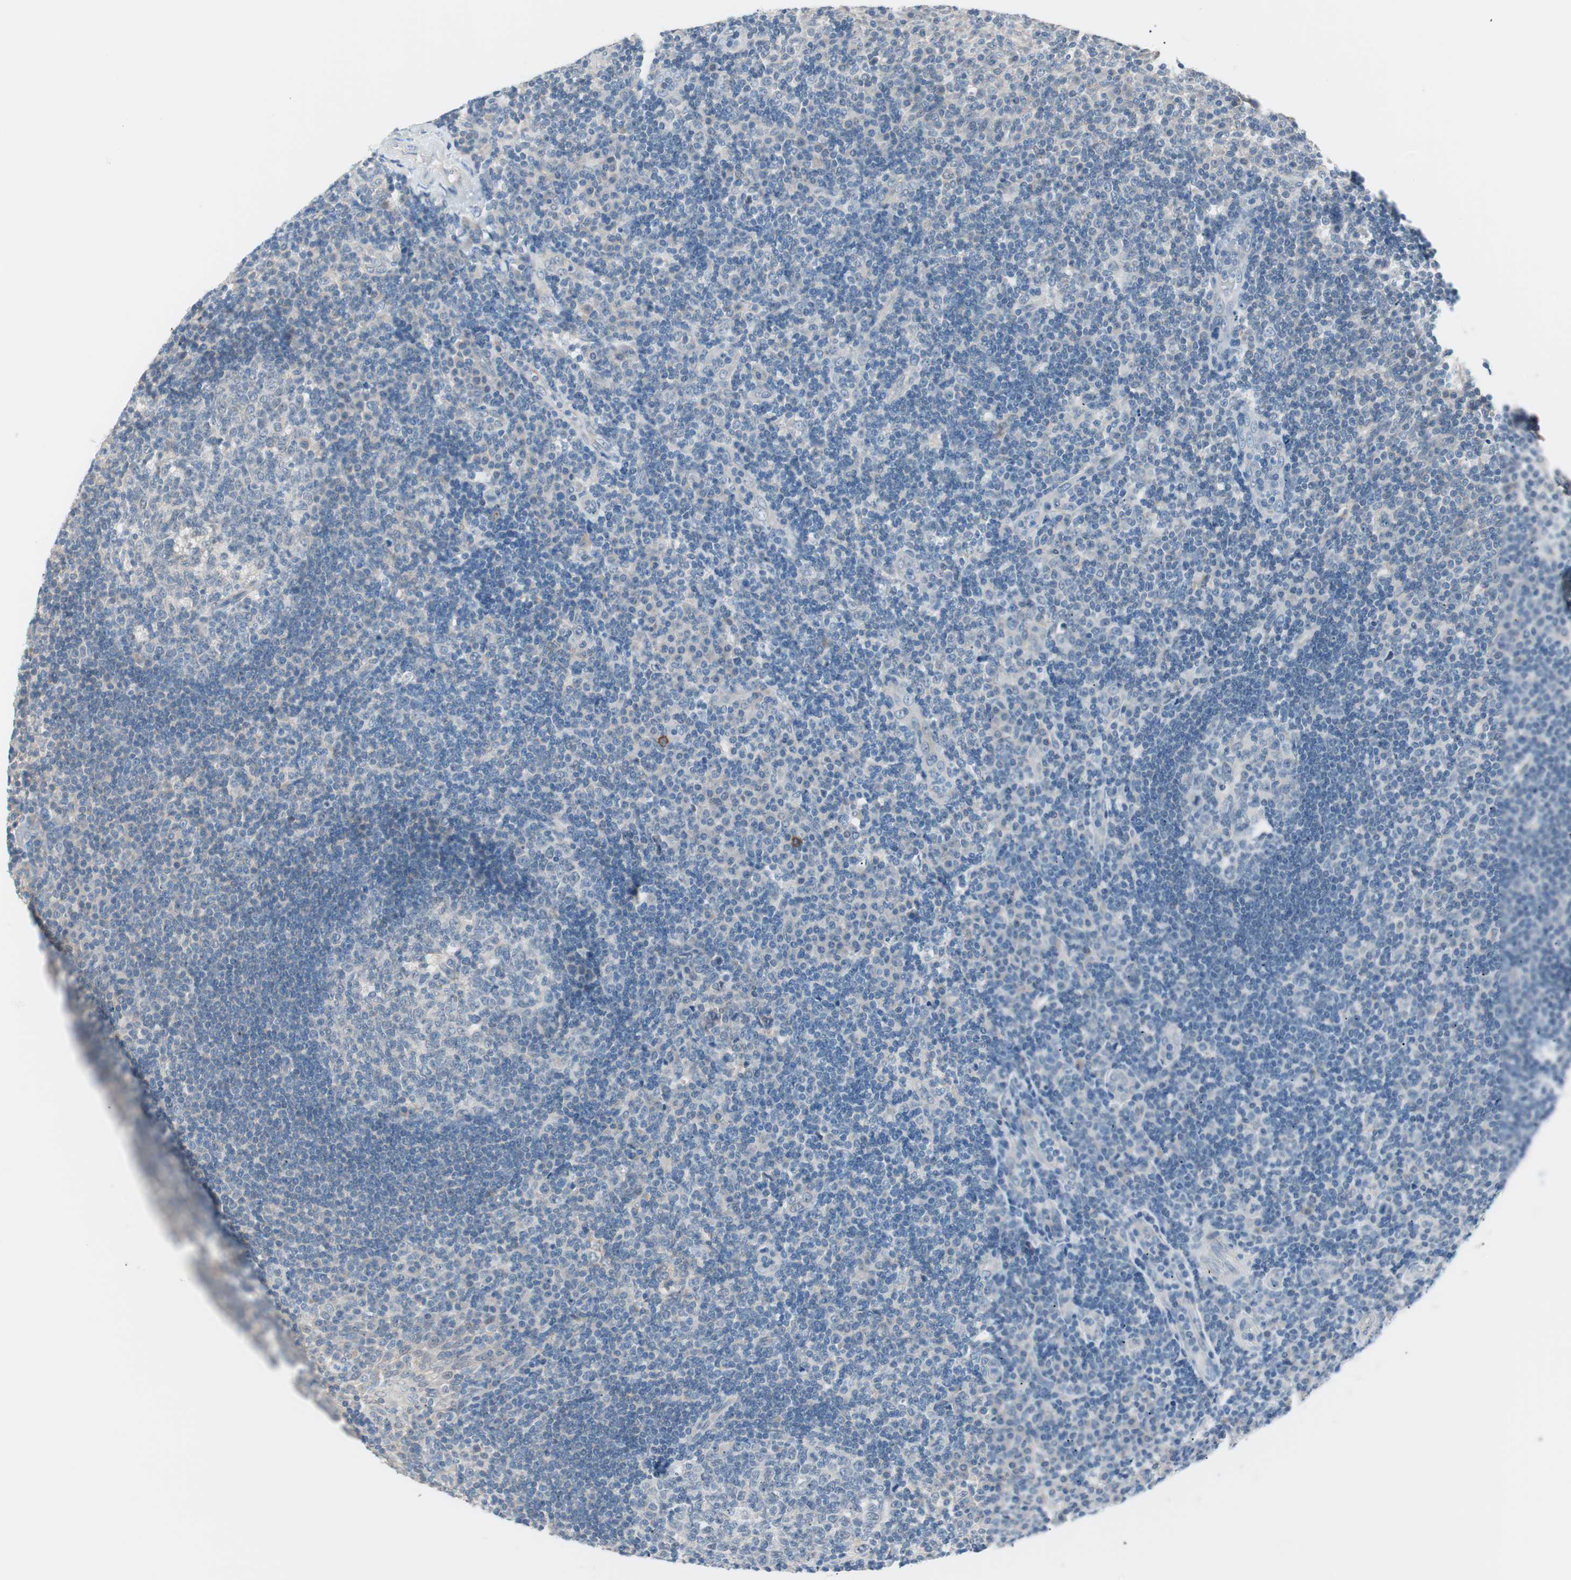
{"staining": {"intensity": "negative", "quantity": "none", "location": "none"}, "tissue": "tonsil", "cell_type": "Germinal center cells", "image_type": "normal", "snomed": [{"axis": "morphology", "description": "Normal tissue, NOS"}, {"axis": "topography", "description": "Tonsil"}], "caption": "Immunohistochemical staining of normal tonsil demonstrates no significant positivity in germinal center cells.", "gene": "VIL1", "patient": {"sex": "female", "age": 40}}